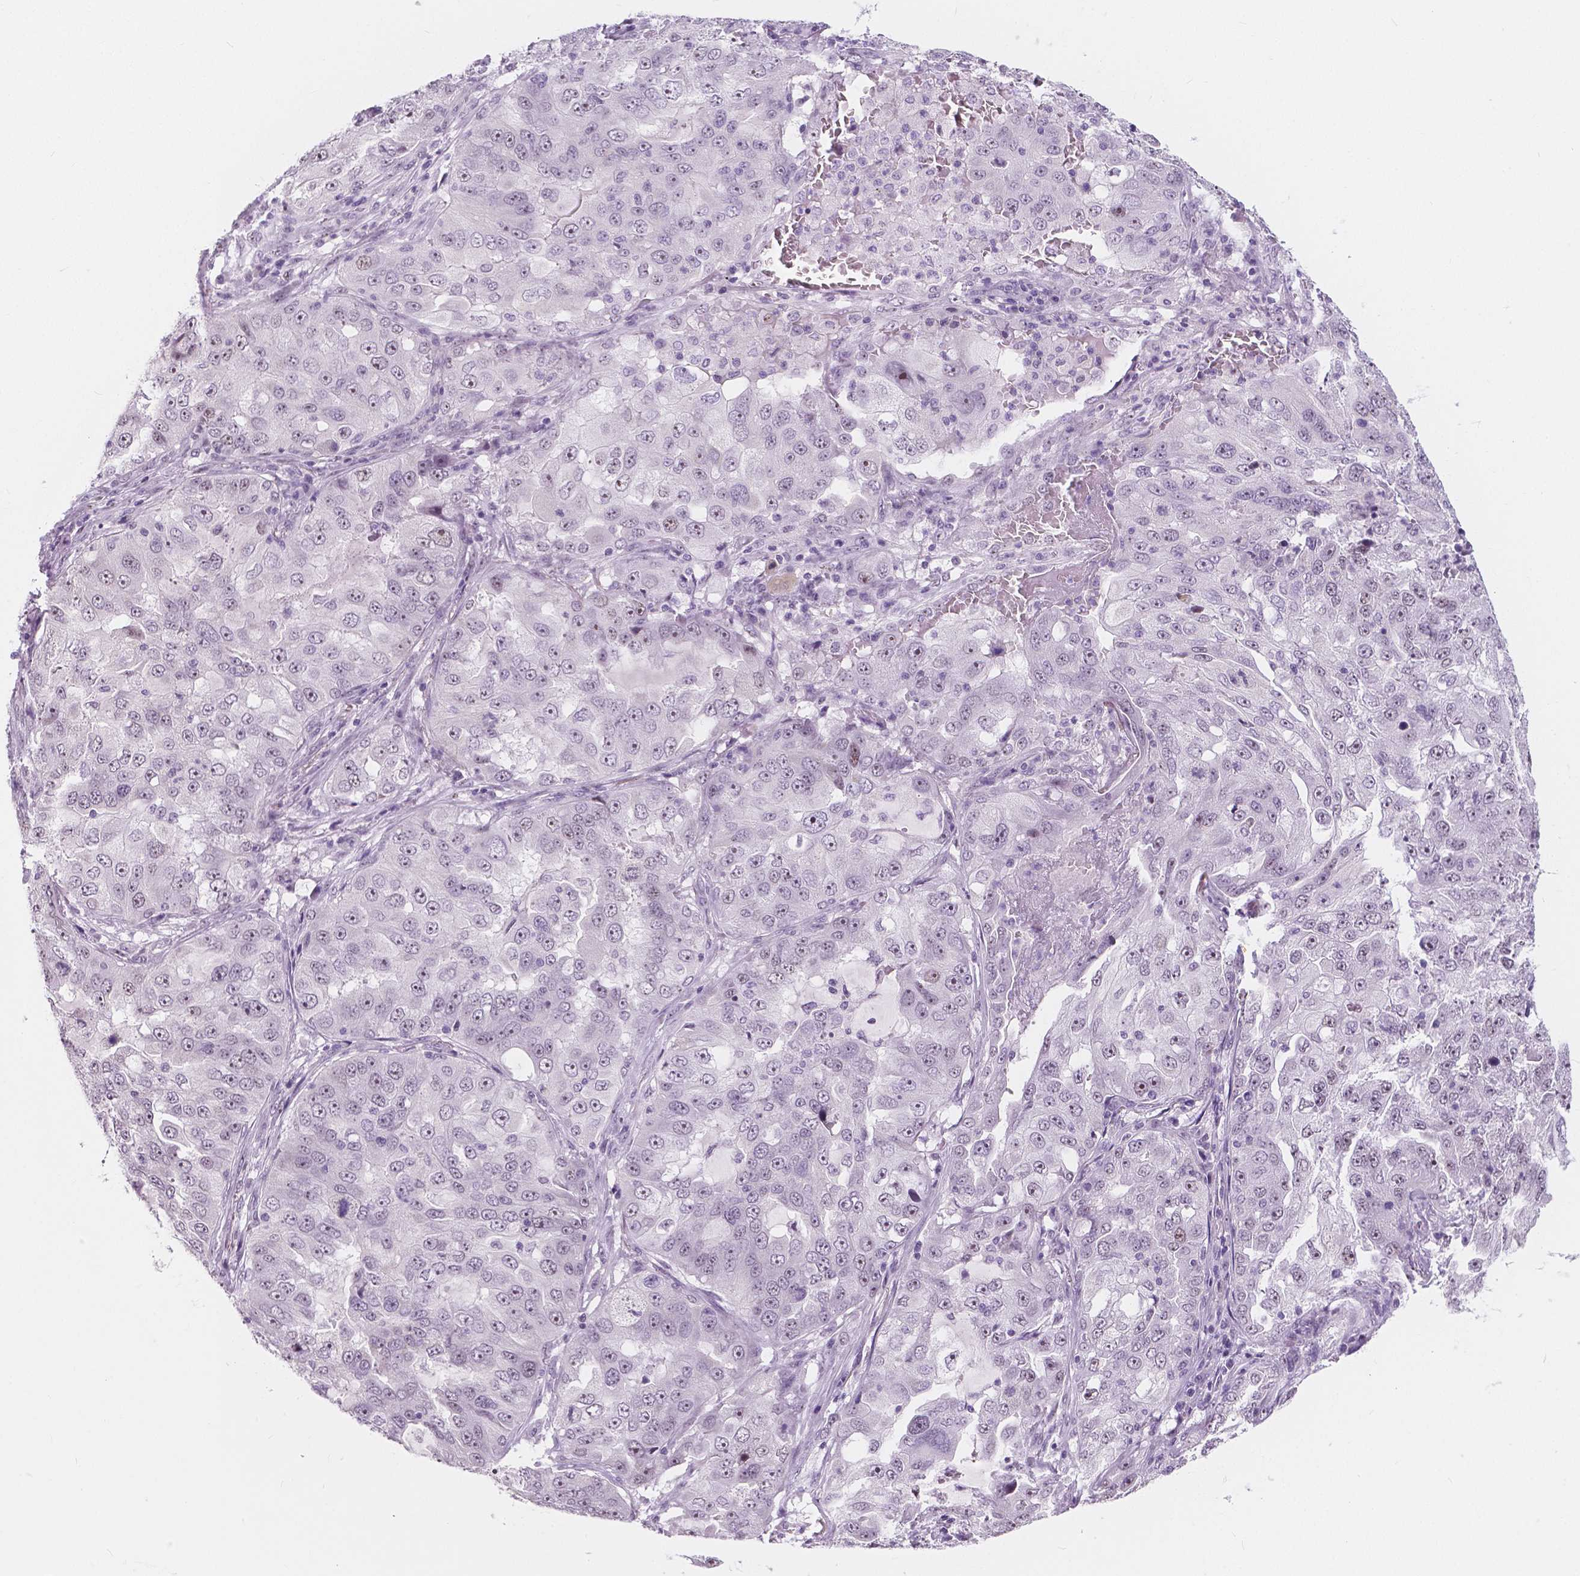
{"staining": {"intensity": "weak", "quantity": "25%-75%", "location": "nuclear"}, "tissue": "lung cancer", "cell_type": "Tumor cells", "image_type": "cancer", "snomed": [{"axis": "morphology", "description": "Adenocarcinoma, NOS"}, {"axis": "topography", "description": "Lung"}], "caption": "Immunohistochemistry image of neoplastic tissue: adenocarcinoma (lung) stained using immunohistochemistry exhibits low levels of weak protein expression localized specifically in the nuclear of tumor cells, appearing as a nuclear brown color.", "gene": "NOLC1", "patient": {"sex": "female", "age": 61}}